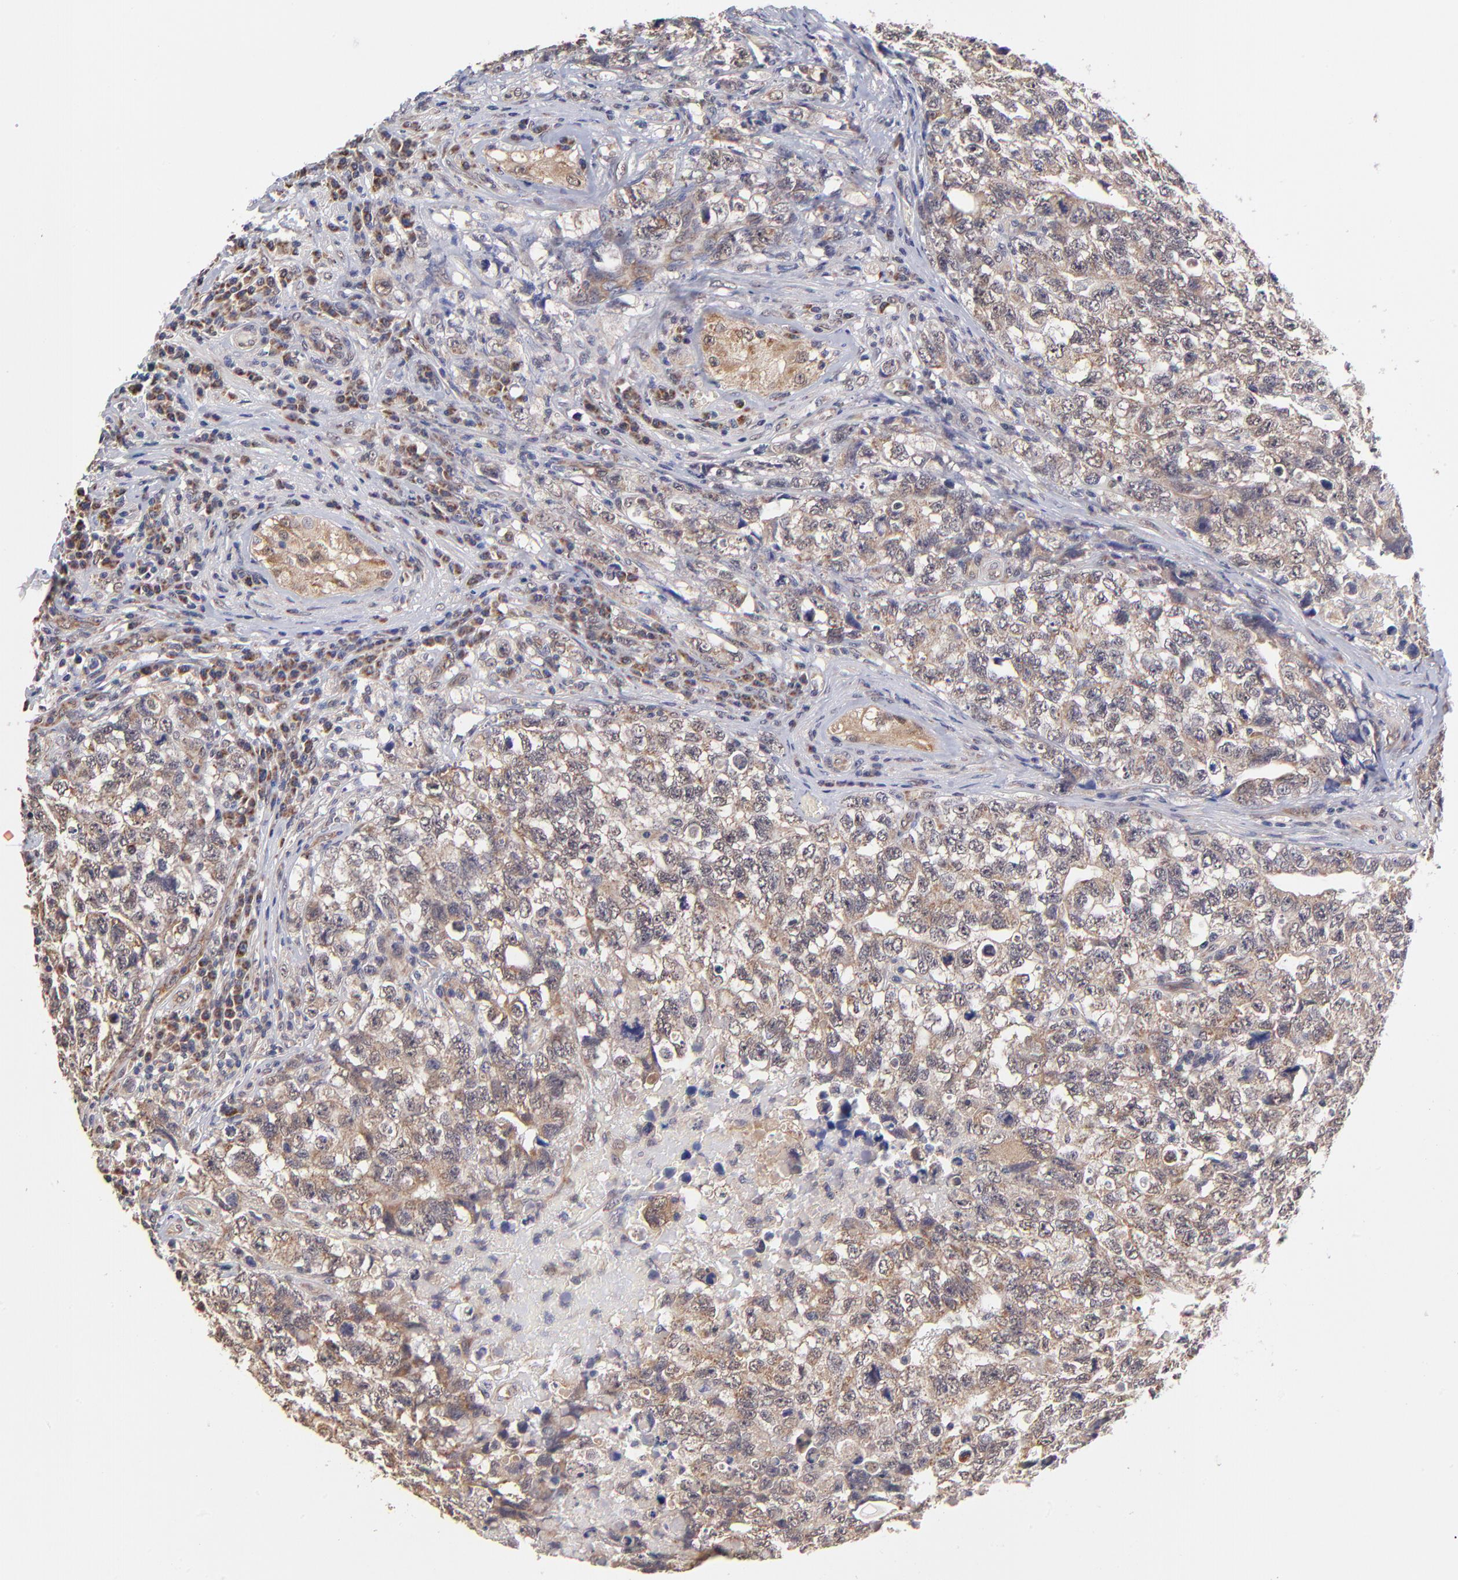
{"staining": {"intensity": "strong", "quantity": ">75%", "location": "cytoplasmic/membranous"}, "tissue": "testis cancer", "cell_type": "Tumor cells", "image_type": "cancer", "snomed": [{"axis": "morphology", "description": "Carcinoma, Embryonal, NOS"}, {"axis": "topography", "description": "Testis"}], "caption": "Immunohistochemistry photomicrograph of neoplastic tissue: testis cancer stained using immunohistochemistry (IHC) demonstrates high levels of strong protein expression localized specifically in the cytoplasmic/membranous of tumor cells, appearing as a cytoplasmic/membranous brown color.", "gene": "UBE2H", "patient": {"sex": "male", "age": 31}}